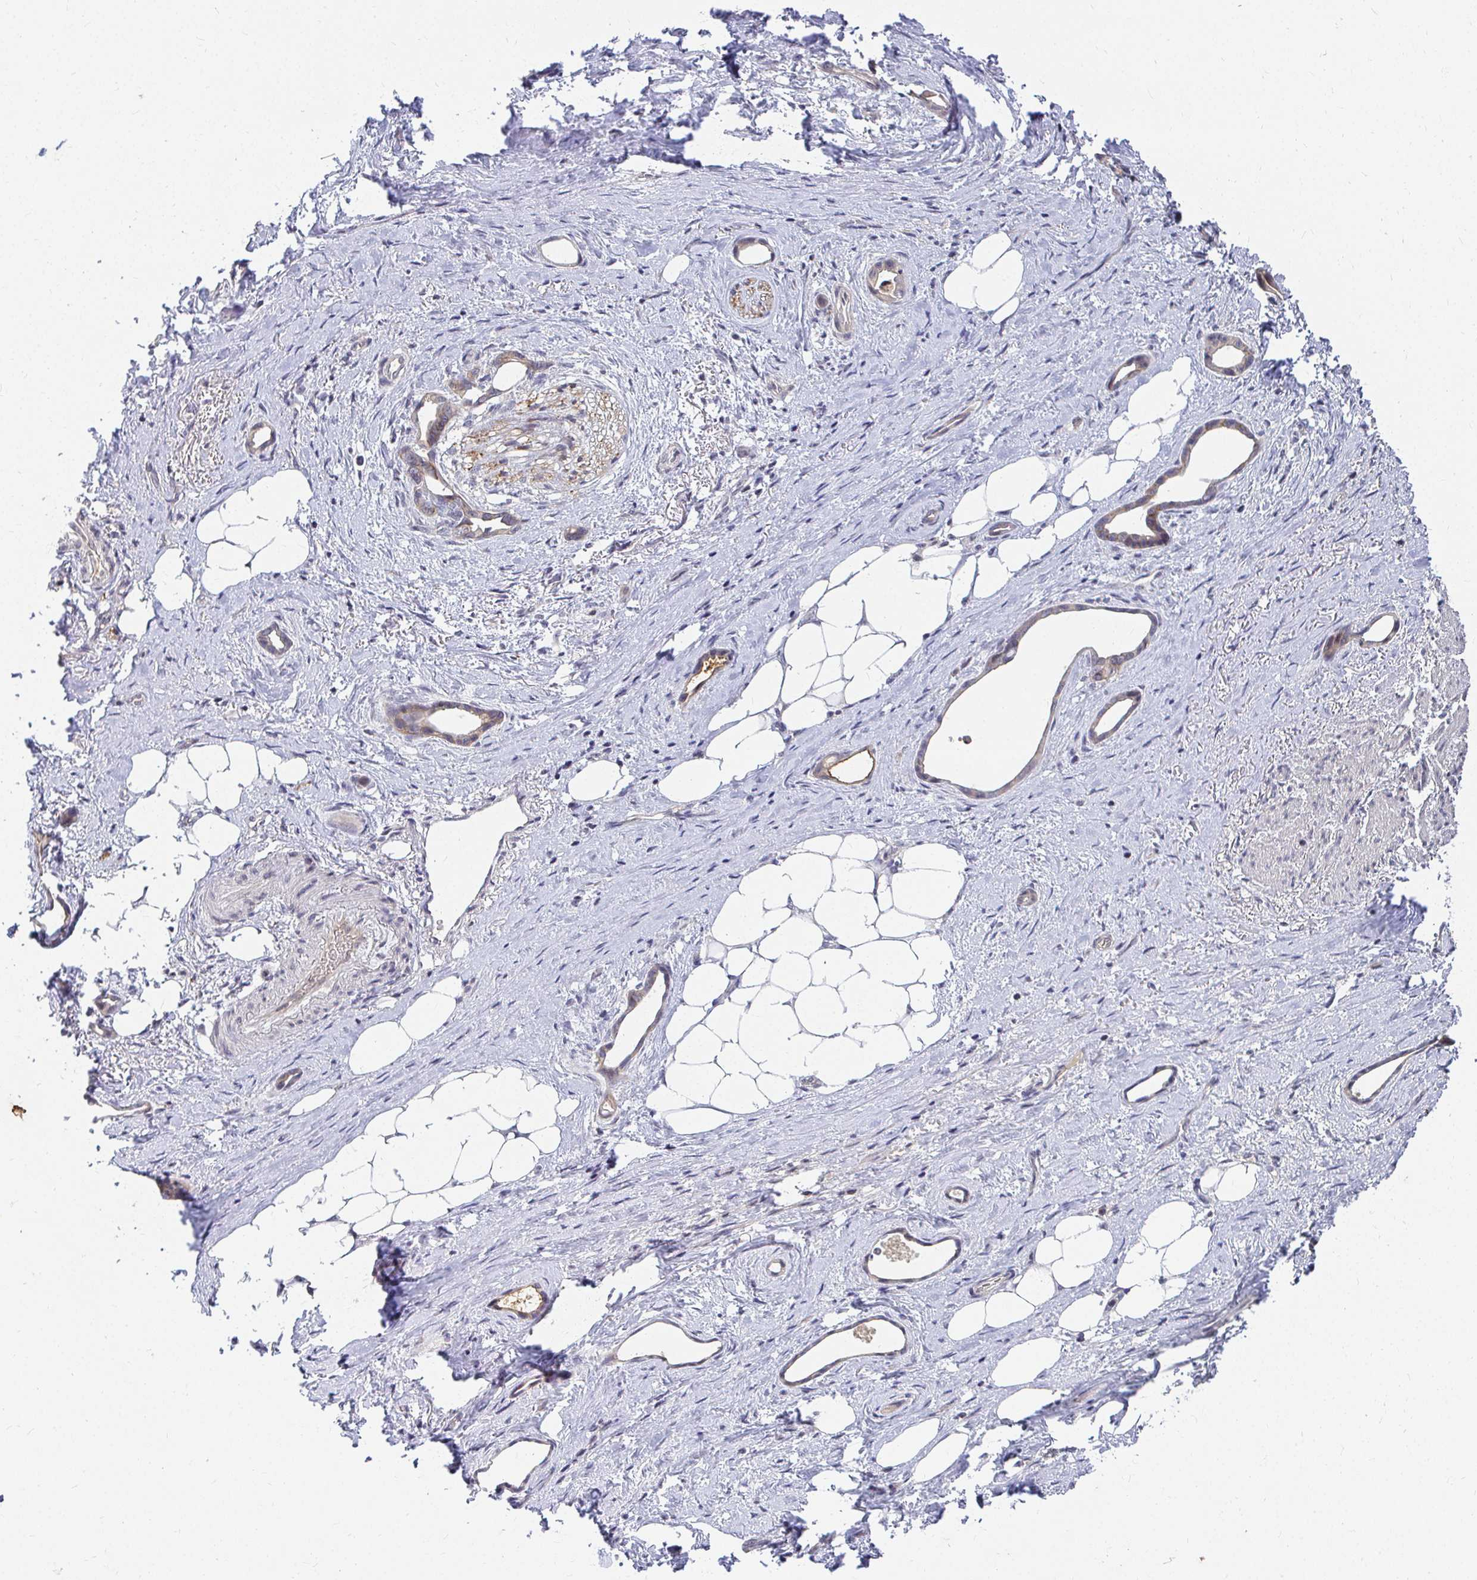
{"staining": {"intensity": "weak", "quantity": "<25%", "location": "cytoplasmic/membranous"}, "tissue": "stomach cancer", "cell_type": "Tumor cells", "image_type": "cancer", "snomed": [{"axis": "morphology", "description": "Adenocarcinoma, NOS"}, {"axis": "topography", "description": "Stomach, upper"}], "caption": "Image shows no significant protein staining in tumor cells of stomach cancer. (Immunohistochemistry (ihc), brightfield microscopy, high magnification).", "gene": "ANK3", "patient": {"sex": "male", "age": 62}}